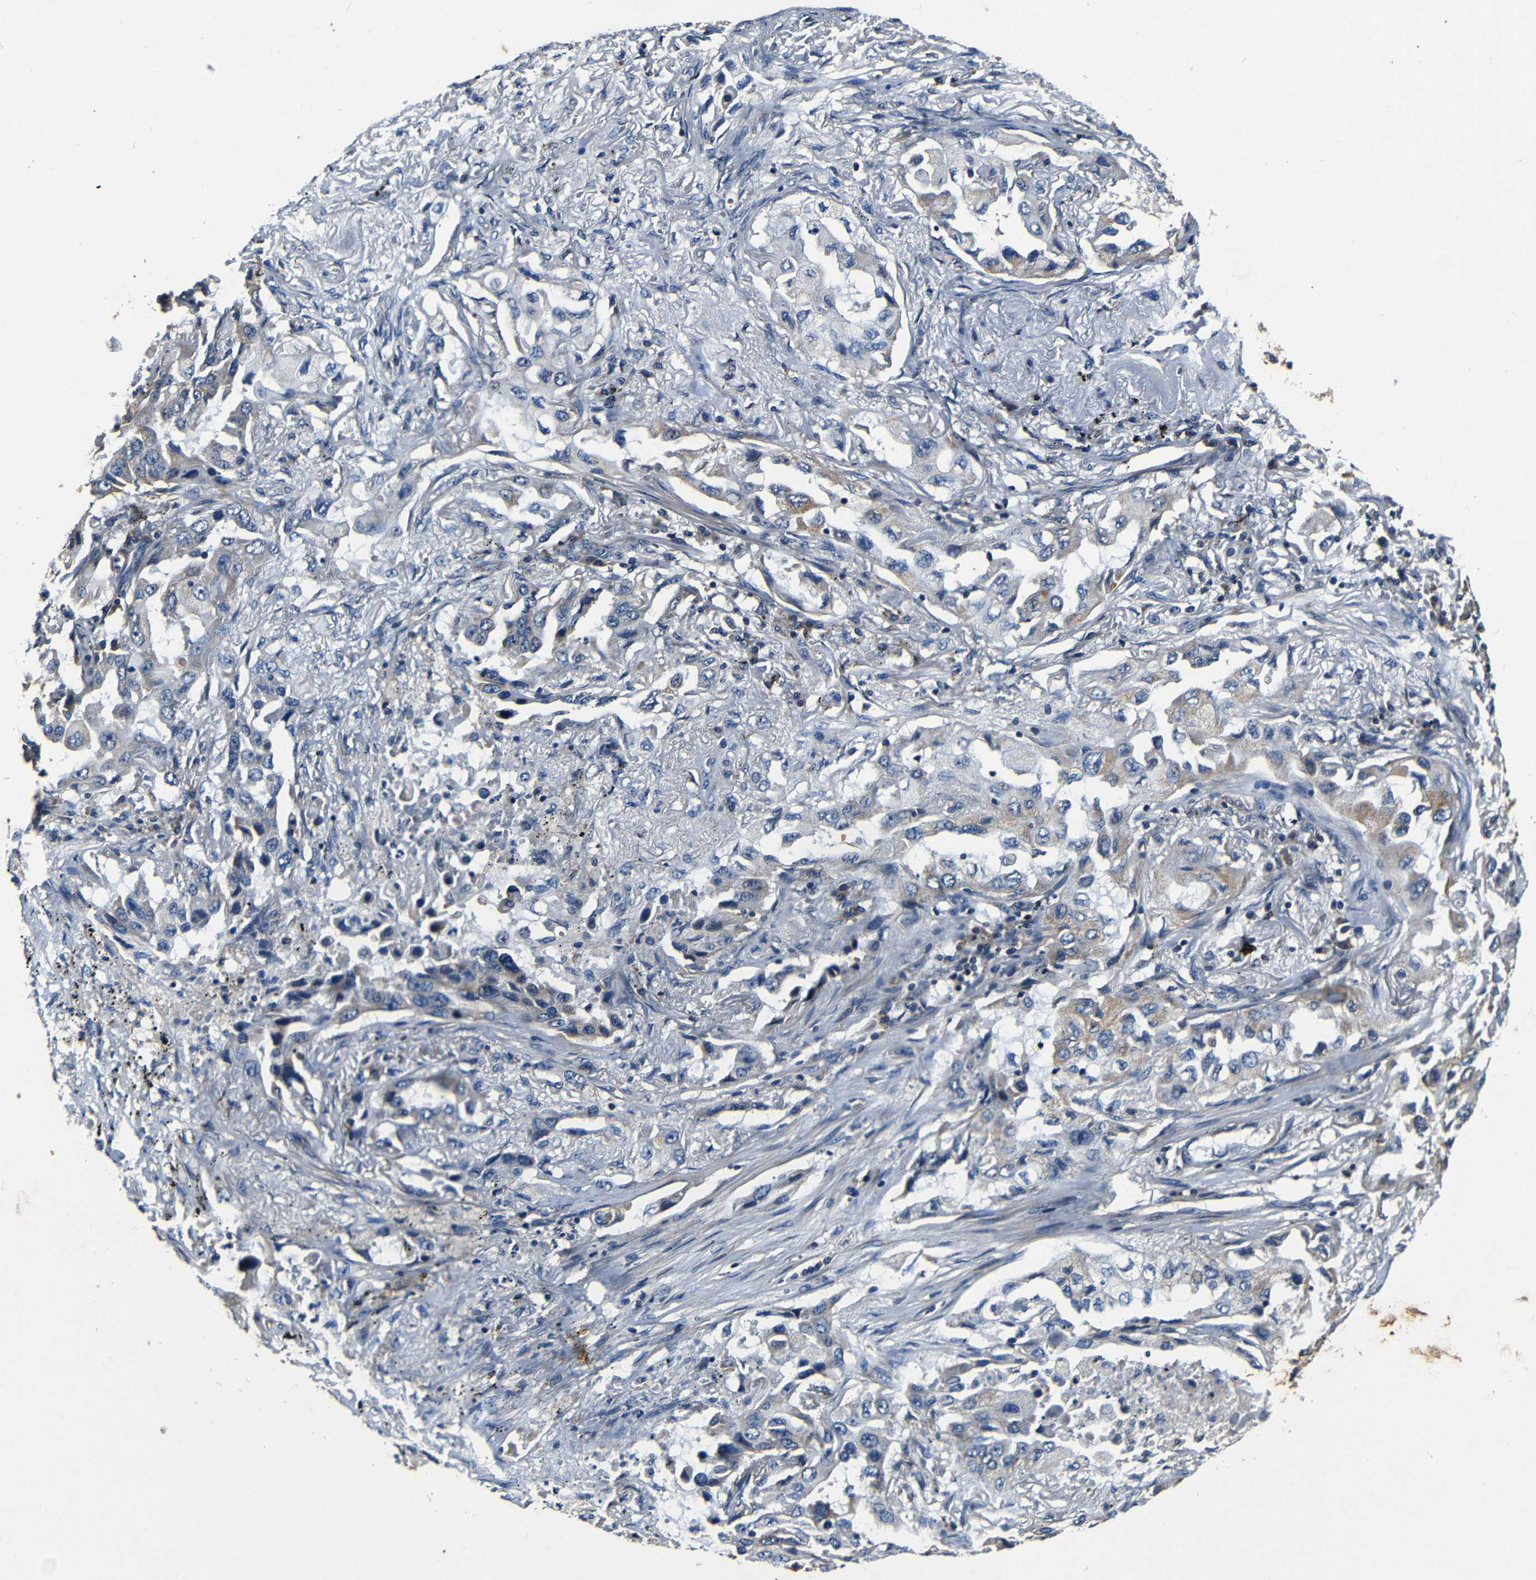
{"staining": {"intensity": "weak", "quantity": "<25%", "location": "cytoplasmic/membranous"}, "tissue": "lung cancer", "cell_type": "Tumor cells", "image_type": "cancer", "snomed": [{"axis": "morphology", "description": "Adenocarcinoma, NOS"}, {"axis": "topography", "description": "Lung"}], "caption": "Tumor cells are negative for brown protein staining in lung adenocarcinoma. (Brightfield microscopy of DAB immunohistochemistry at high magnification).", "gene": "MTX1", "patient": {"sex": "female", "age": 65}}